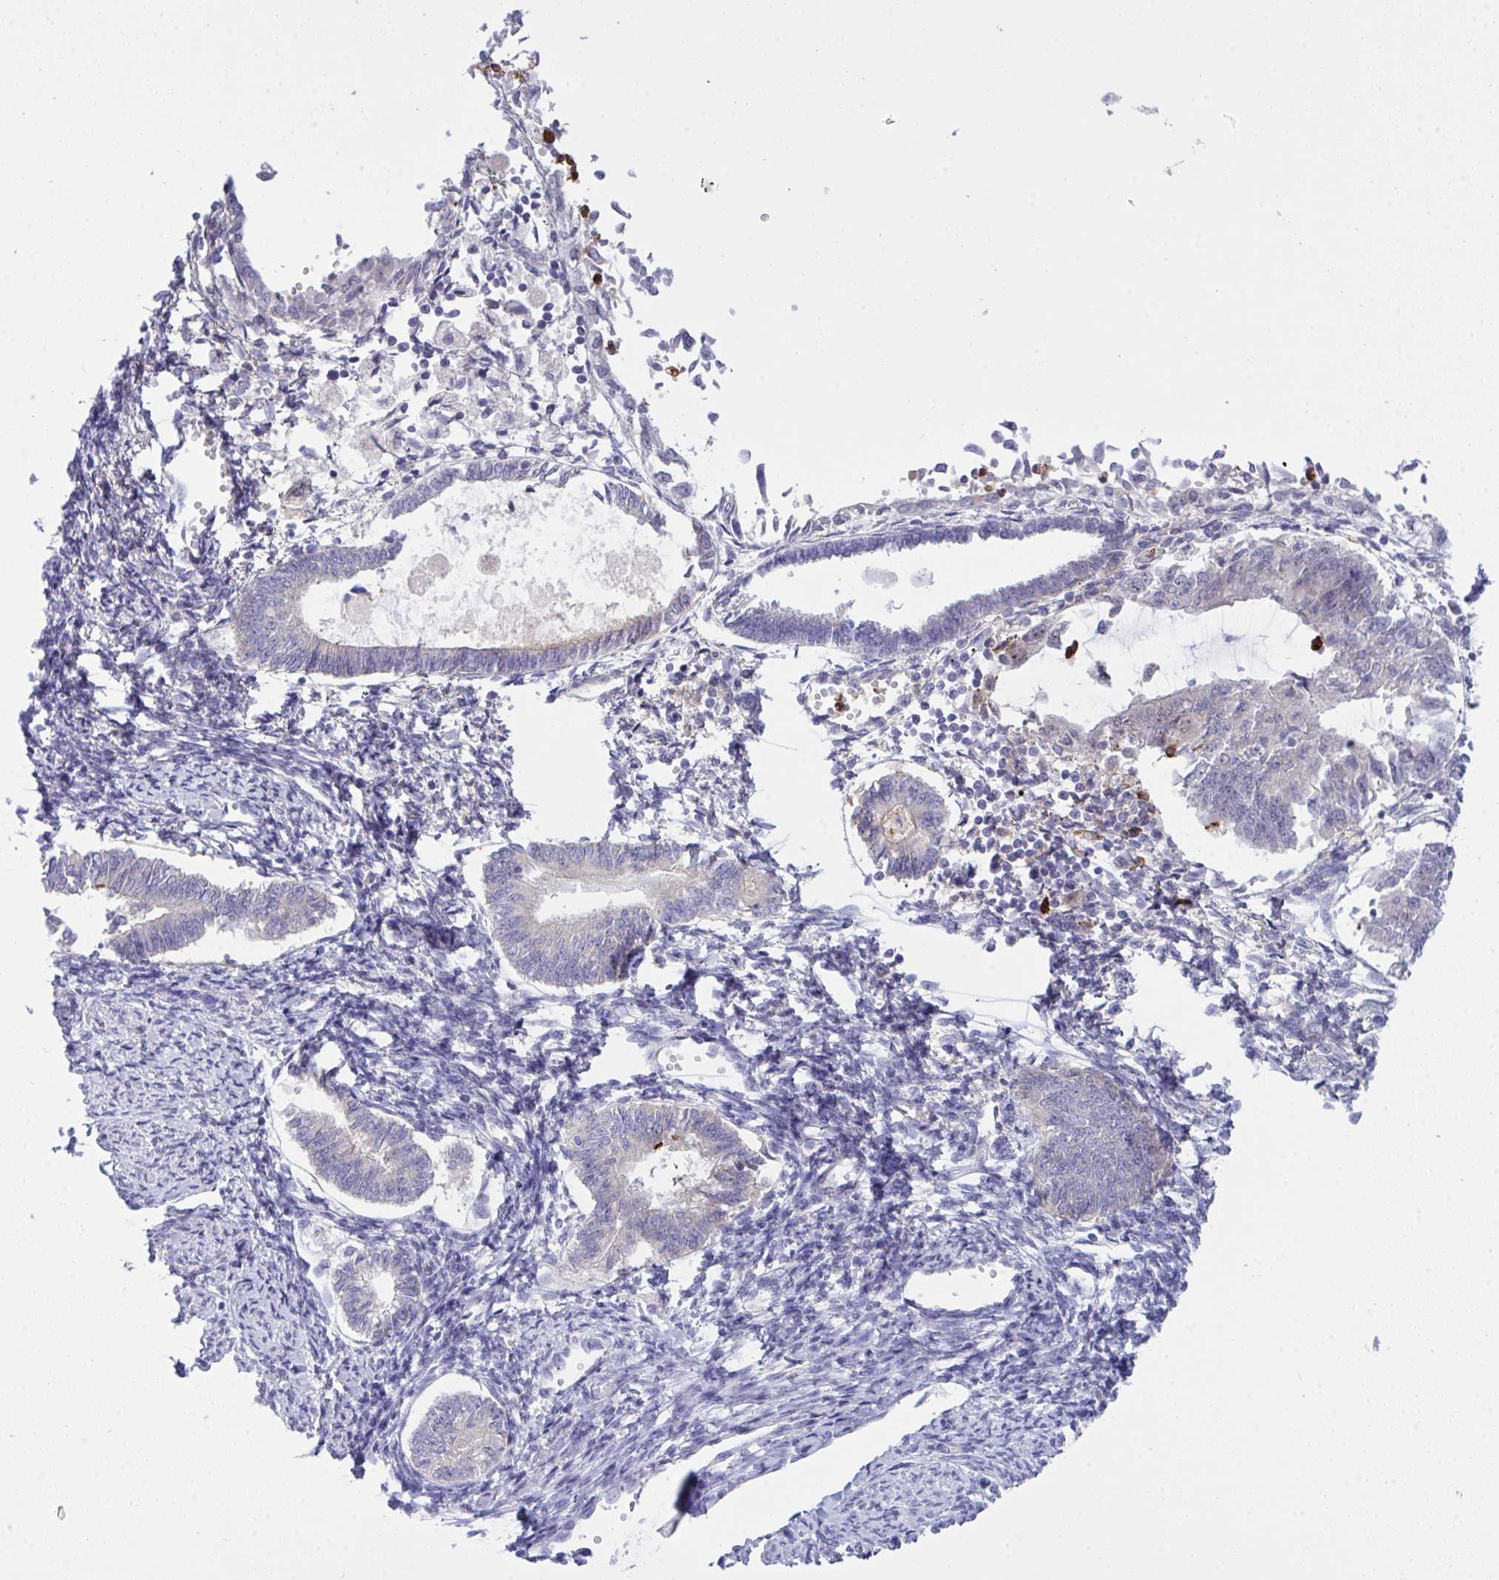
{"staining": {"intensity": "negative", "quantity": "none", "location": "none"}, "tissue": "endometrial cancer", "cell_type": "Tumor cells", "image_type": "cancer", "snomed": [{"axis": "morphology", "description": "Adenocarcinoma, NOS"}, {"axis": "topography", "description": "Endometrium"}], "caption": "The image shows no significant expression in tumor cells of endometrial adenocarcinoma. (DAB (3,3'-diaminobenzidine) IHC visualized using brightfield microscopy, high magnification).", "gene": "ZNF554", "patient": {"sex": "female", "age": 65}}